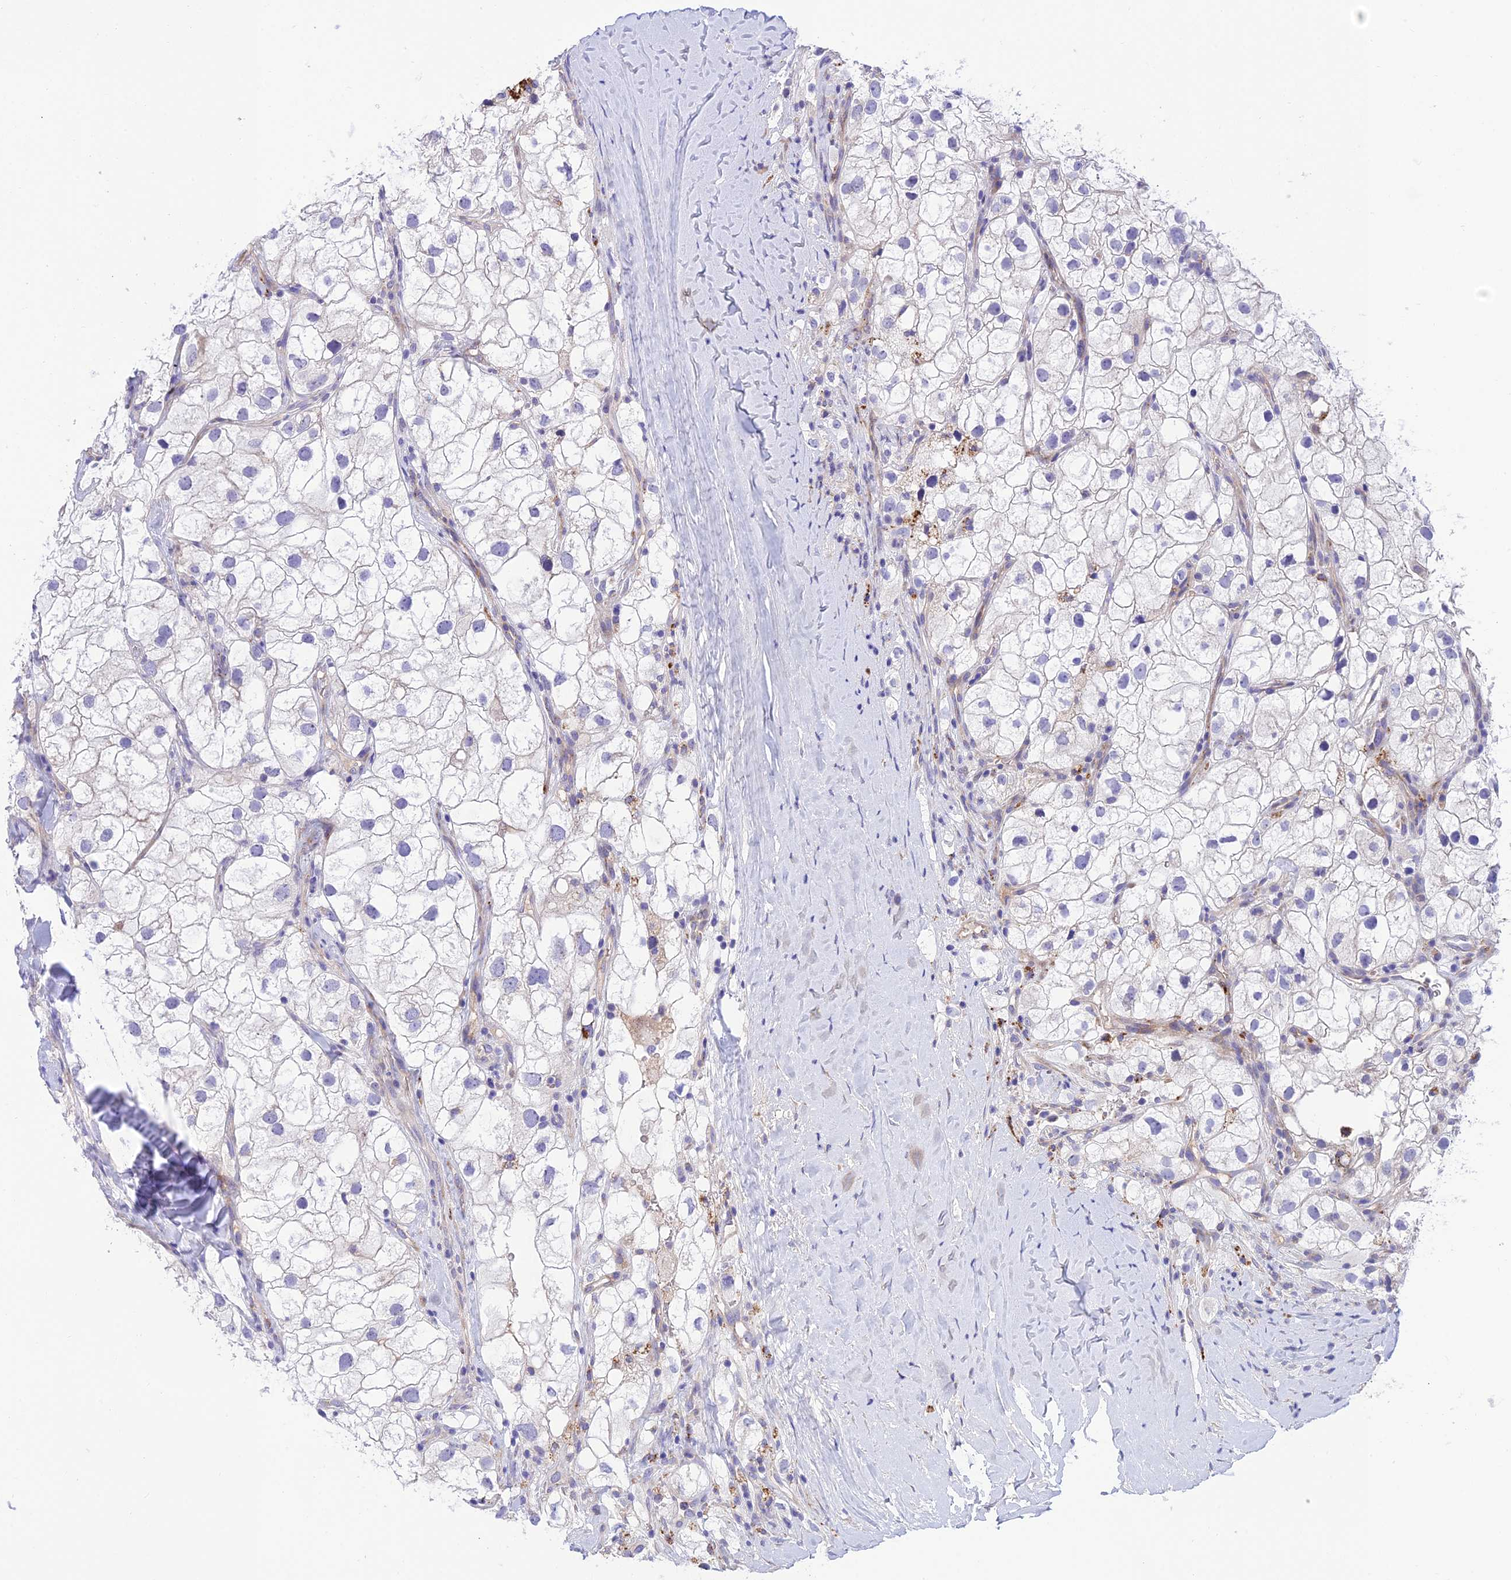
{"staining": {"intensity": "negative", "quantity": "none", "location": "none"}, "tissue": "renal cancer", "cell_type": "Tumor cells", "image_type": "cancer", "snomed": [{"axis": "morphology", "description": "Adenocarcinoma, NOS"}, {"axis": "topography", "description": "Kidney"}], "caption": "A photomicrograph of human renal cancer (adenocarcinoma) is negative for staining in tumor cells.", "gene": "CCDC157", "patient": {"sex": "male", "age": 59}}